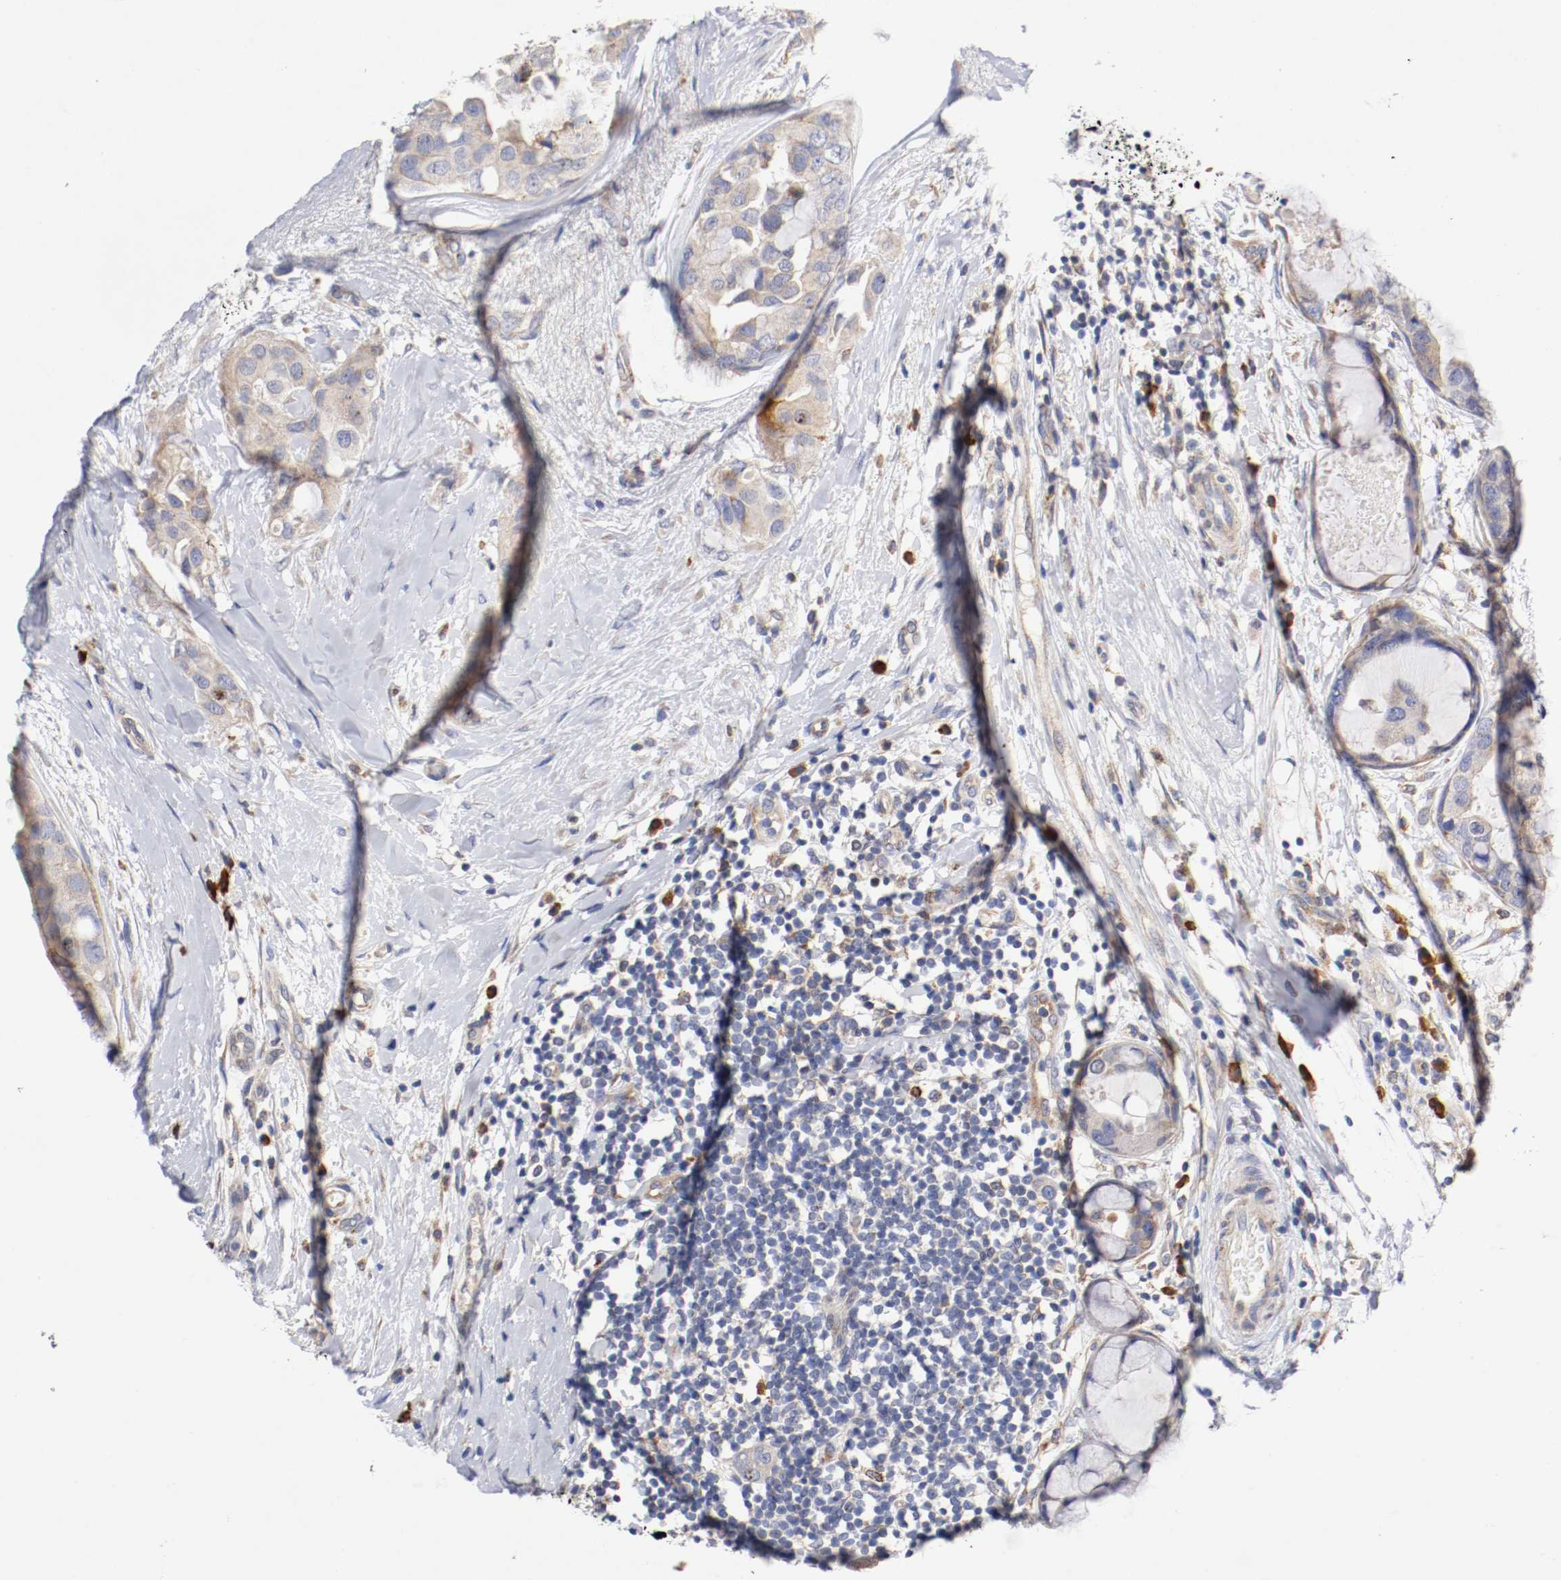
{"staining": {"intensity": "weak", "quantity": "25%-75%", "location": "cytoplasmic/membranous"}, "tissue": "breast cancer", "cell_type": "Tumor cells", "image_type": "cancer", "snomed": [{"axis": "morphology", "description": "Duct carcinoma"}, {"axis": "topography", "description": "Breast"}], "caption": "IHC photomicrograph of neoplastic tissue: breast cancer (intraductal carcinoma) stained using immunohistochemistry (IHC) reveals low levels of weak protein expression localized specifically in the cytoplasmic/membranous of tumor cells, appearing as a cytoplasmic/membranous brown color.", "gene": "TRAF2", "patient": {"sex": "female", "age": 40}}